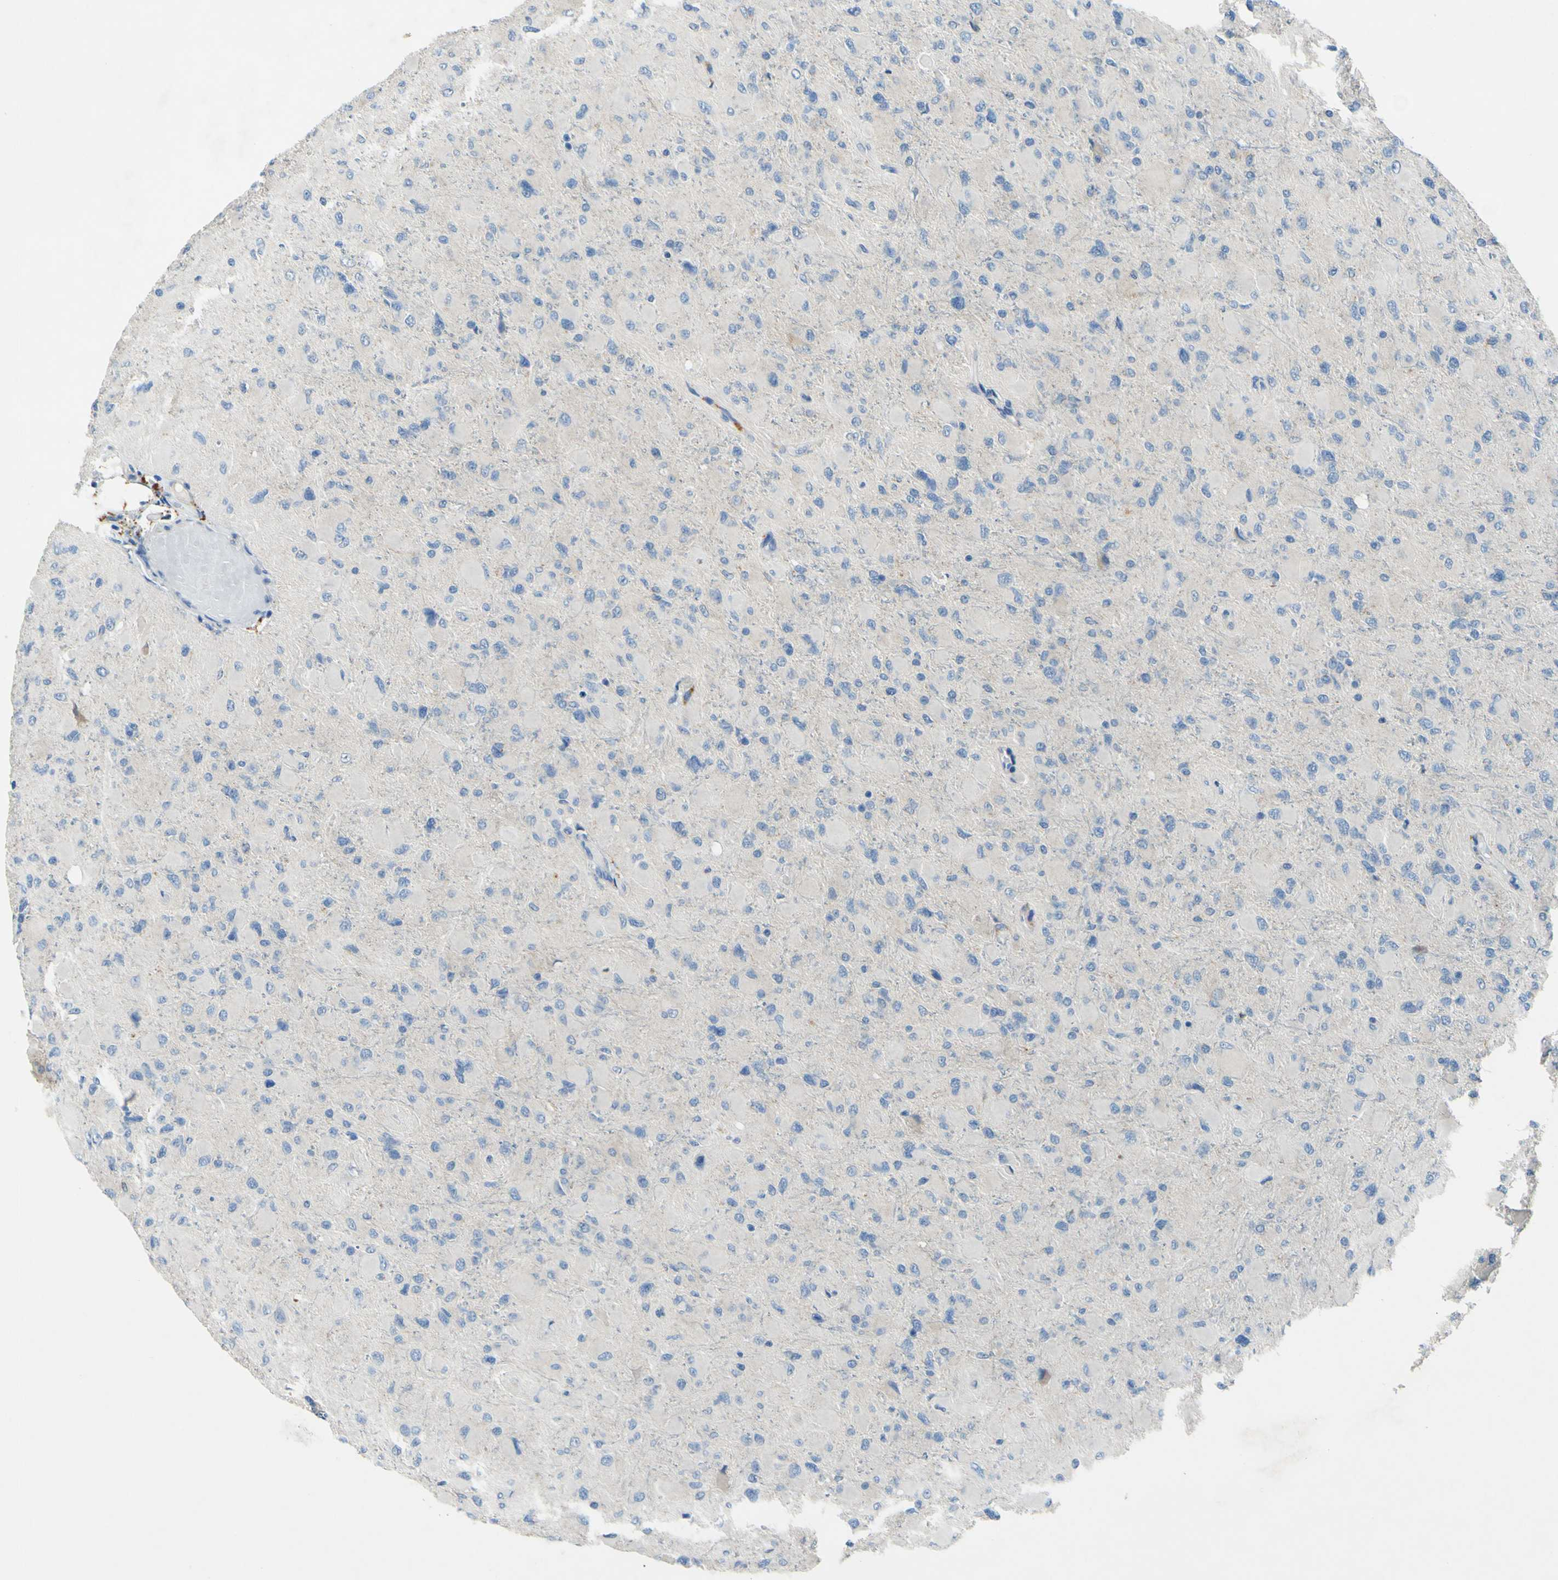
{"staining": {"intensity": "negative", "quantity": "none", "location": "none"}, "tissue": "glioma", "cell_type": "Tumor cells", "image_type": "cancer", "snomed": [{"axis": "morphology", "description": "Glioma, malignant, High grade"}, {"axis": "topography", "description": "Cerebral cortex"}], "caption": "This photomicrograph is of glioma stained with IHC to label a protein in brown with the nuclei are counter-stained blue. There is no expression in tumor cells. (IHC, brightfield microscopy, high magnification).", "gene": "CDH10", "patient": {"sex": "female", "age": 36}}